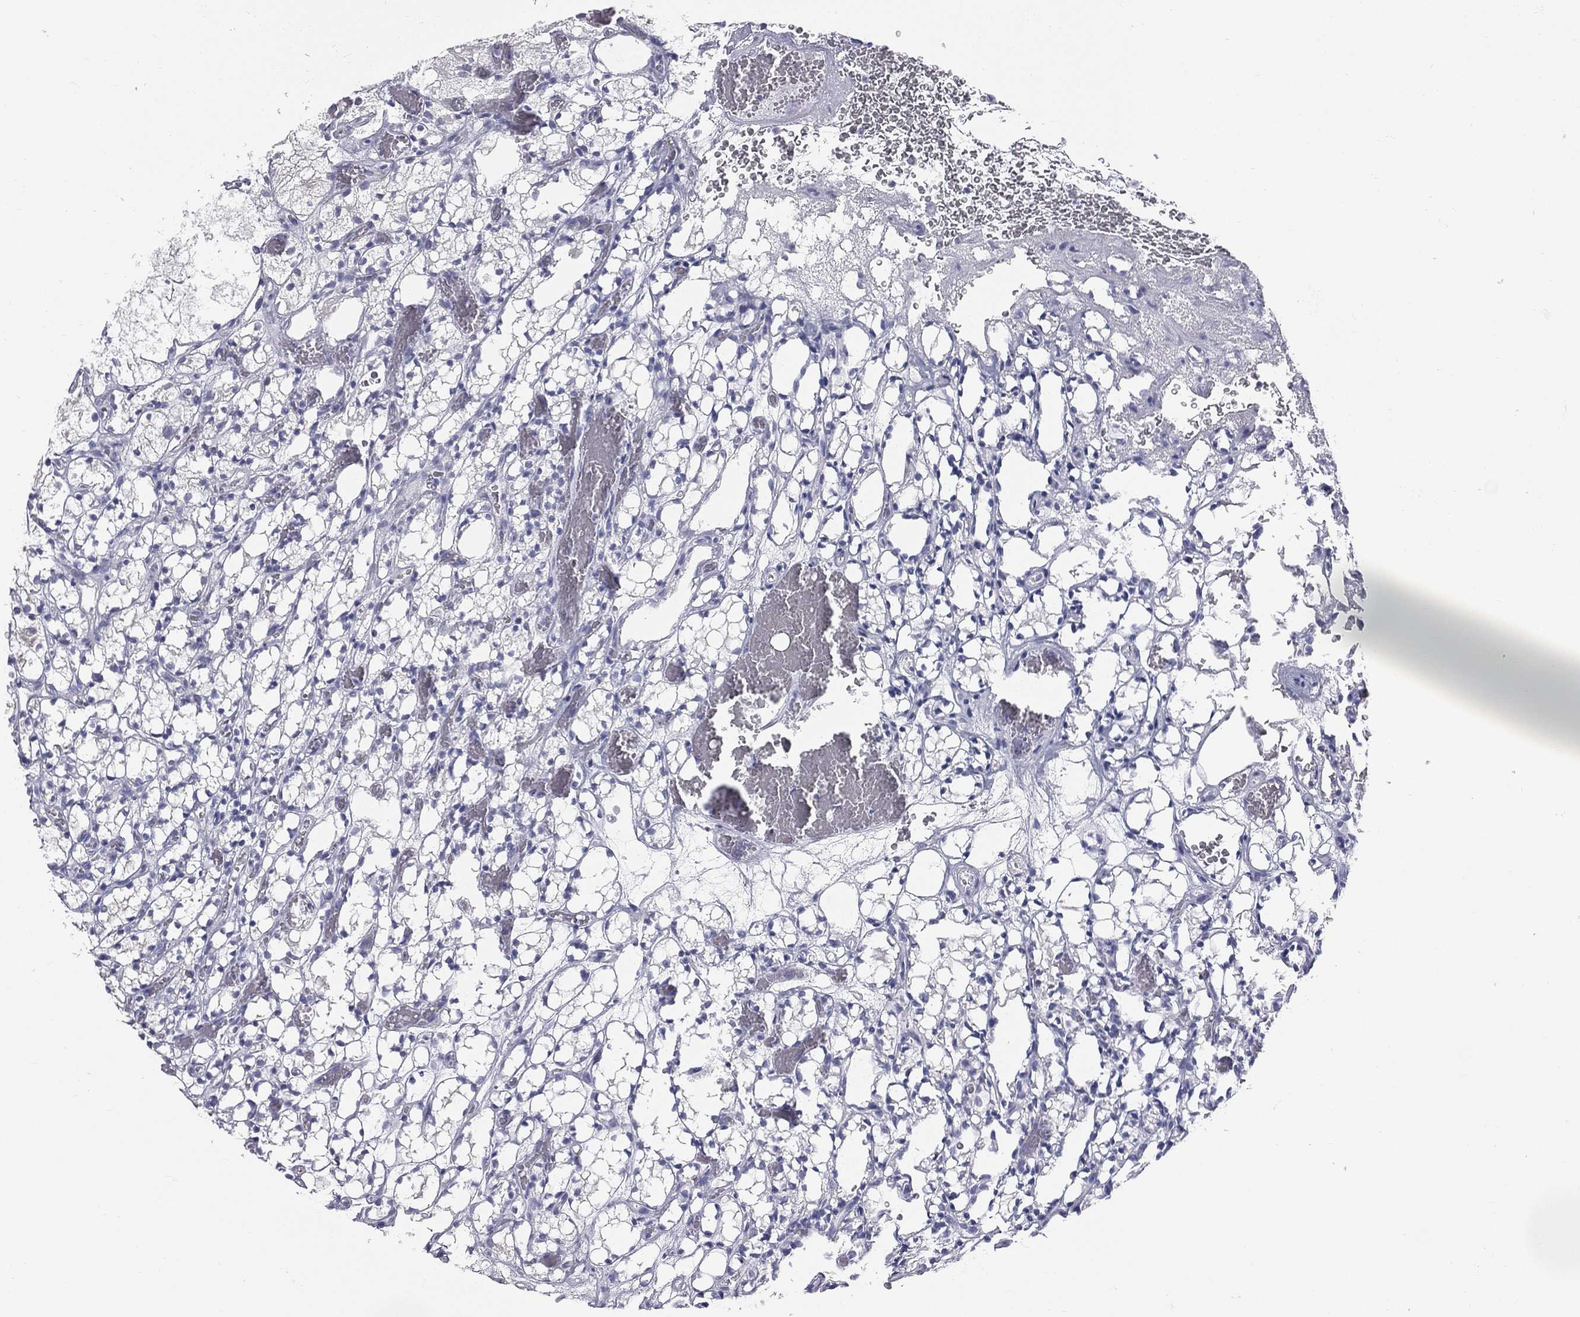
{"staining": {"intensity": "negative", "quantity": "none", "location": "none"}, "tissue": "renal cancer", "cell_type": "Tumor cells", "image_type": "cancer", "snomed": [{"axis": "morphology", "description": "Adenocarcinoma, NOS"}, {"axis": "topography", "description": "Kidney"}], "caption": "Tumor cells are negative for protein expression in human renal cancer.", "gene": "STK31", "patient": {"sex": "female", "age": 69}}